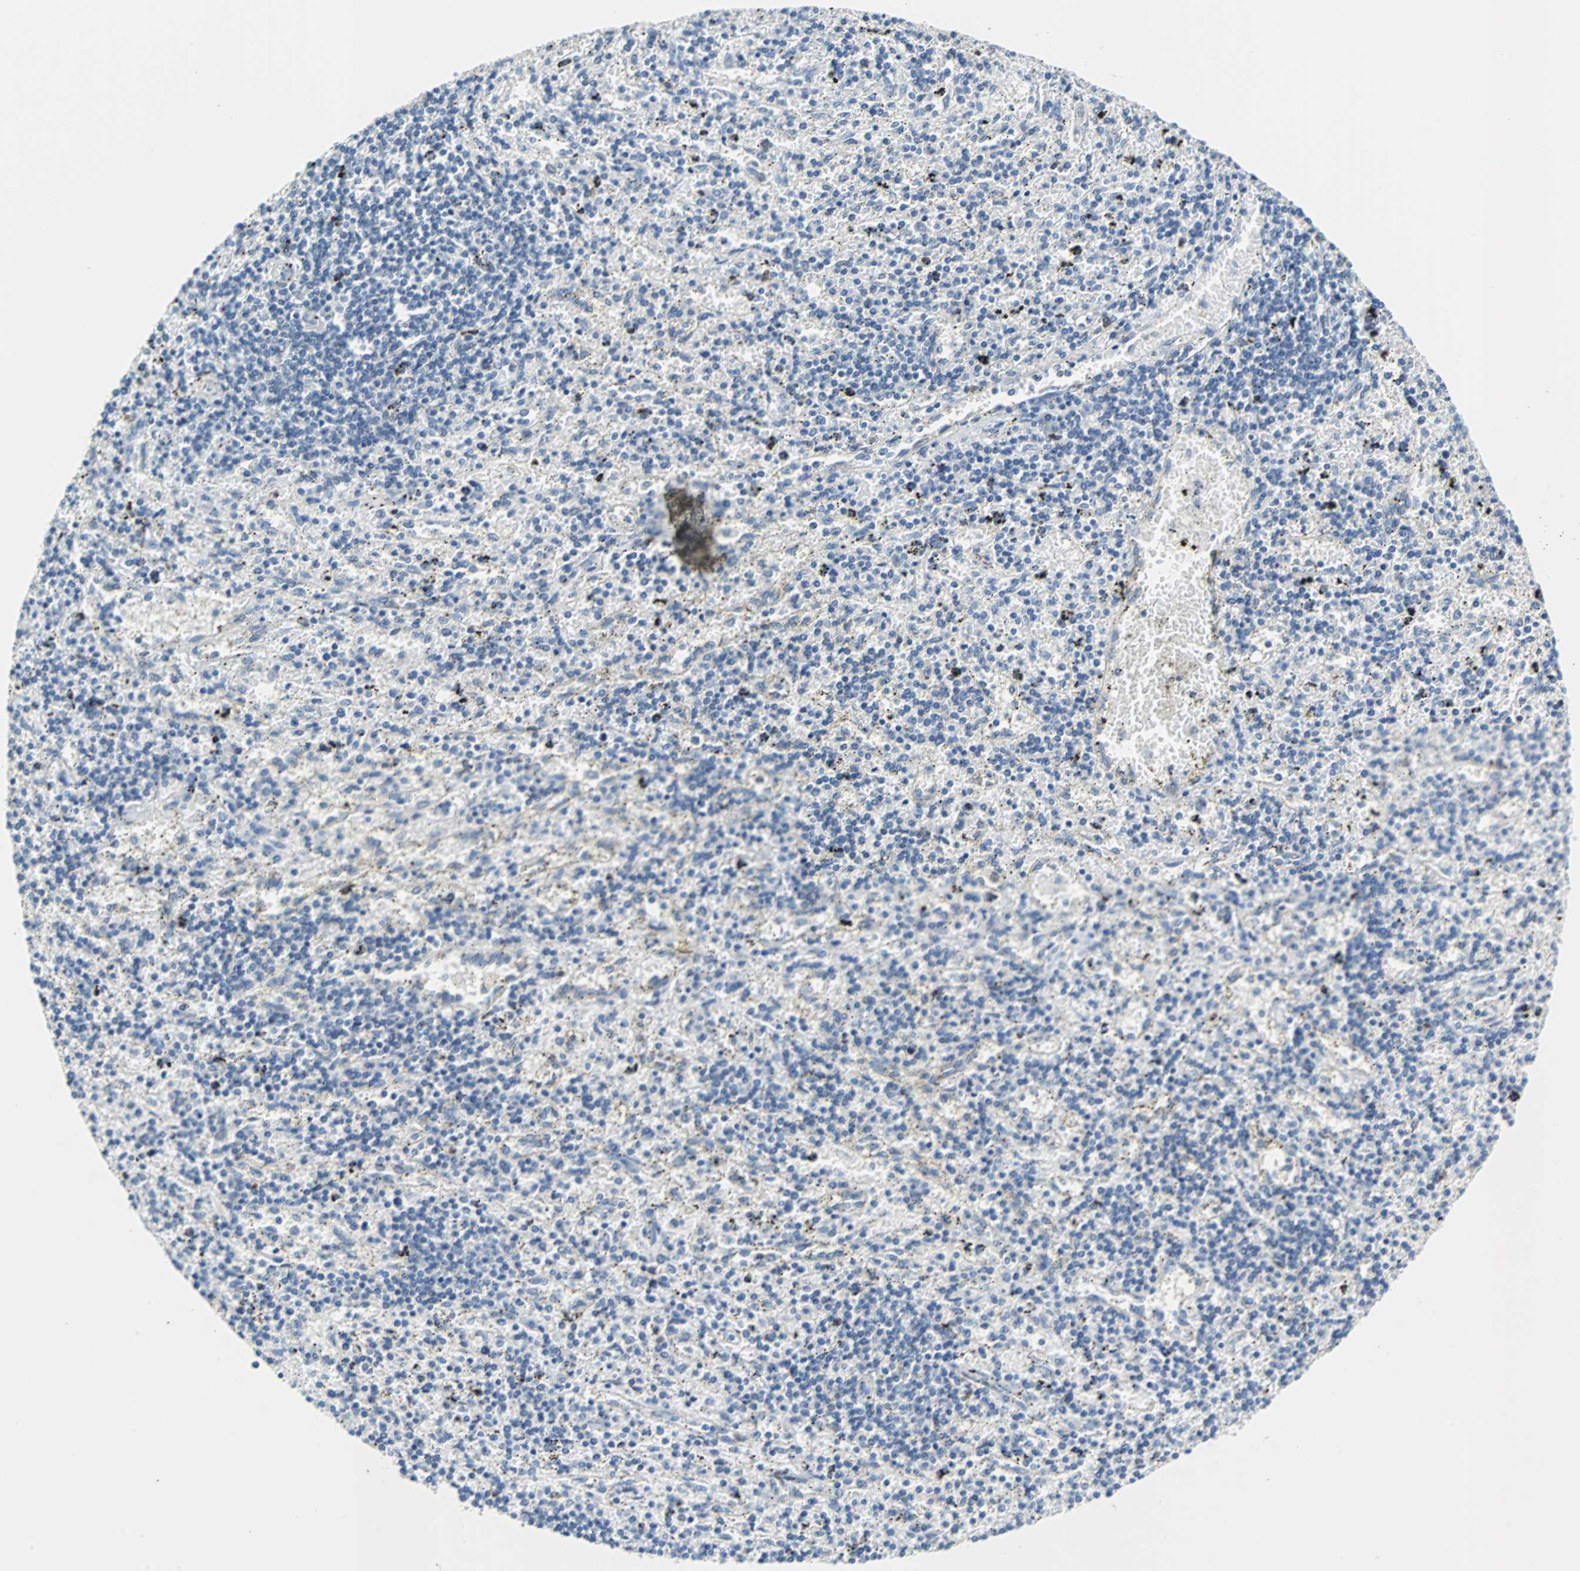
{"staining": {"intensity": "negative", "quantity": "none", "location": "none"}, "tissue": "lymphoma", "cell_type": "Tumor cells", "image_type": "cancer", "snomed": [{"axis": "morphology", "description": "Malignant lymphoma, non-Hodgkin's type, Low grade"}, {"axis": "topography", "description": "Spleen"}], "caption": "Immunohistochemistry (IHC) histopathology image of neoplastic tissue: human malignant lymphoma, non-Hodgkin's type (low-grade) stained with DAB (3,3'-diaminobenzidine) shows no significant protein staining in tumor cells.", "gene": "MUC7", "patient": {"sex": "male", "age": 76}}